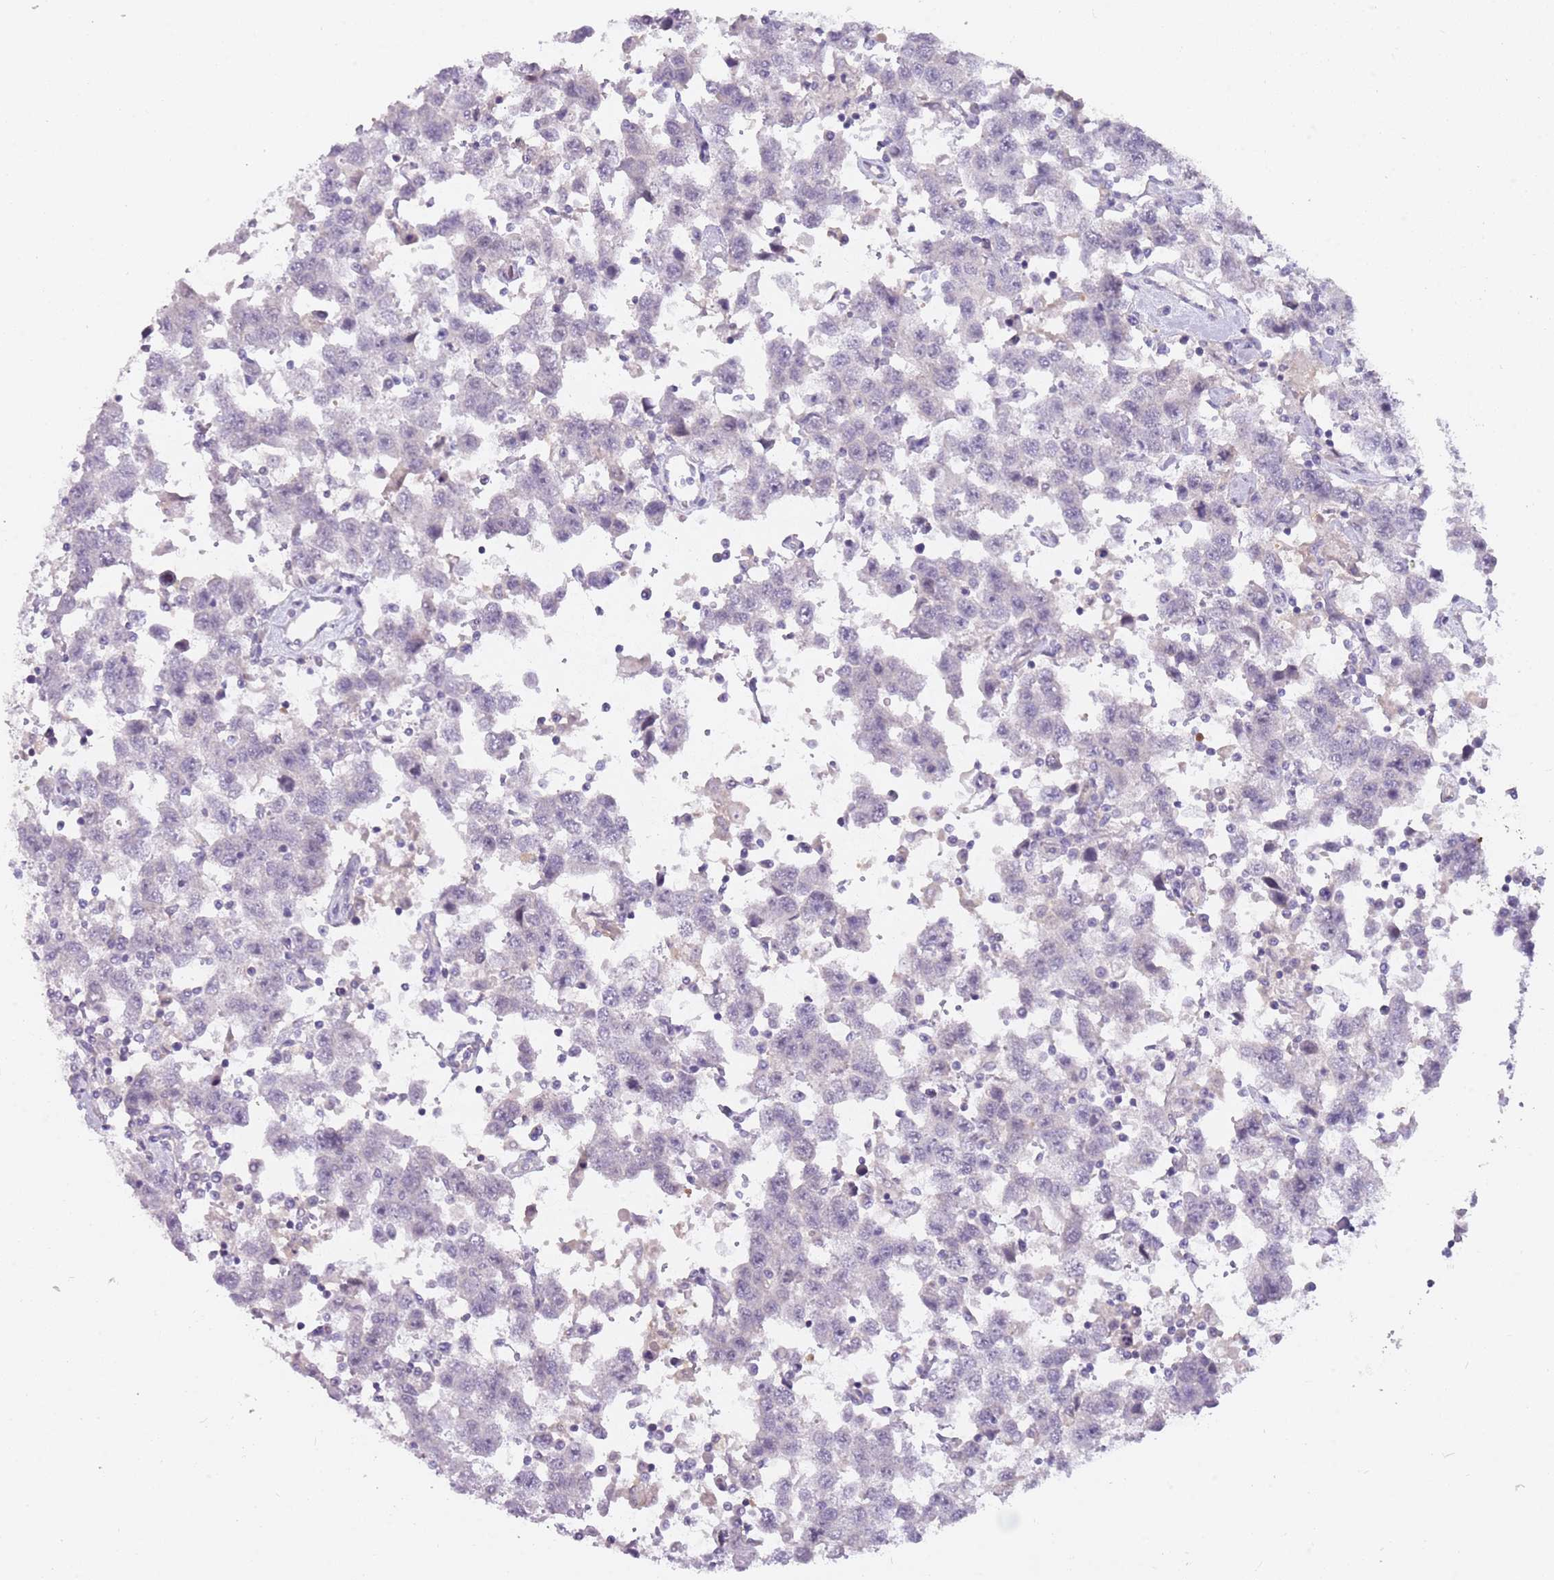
{"staining": {"intensity": "negative", "quantity": "none", "location": "none"}, "tissue": "testis cancer", "cell_type": "Tumor cells", "image_type": "cancer", "snomed": [{"axis": "morphology", "description": "Seminoma, NOS"}, {"axis": "topography", "description": "Testis"}], "caption": "This histopathology image is of seminoma (testis) stained with IHC to label a protein in brown with the nuclei are counter-stained blue. There is no staining in tumor cells. (Immunohistochemistry, brightfield microscopy, high magnification).", "gene": "DDX4", "patient": {"sex": "male", "age": 41}}